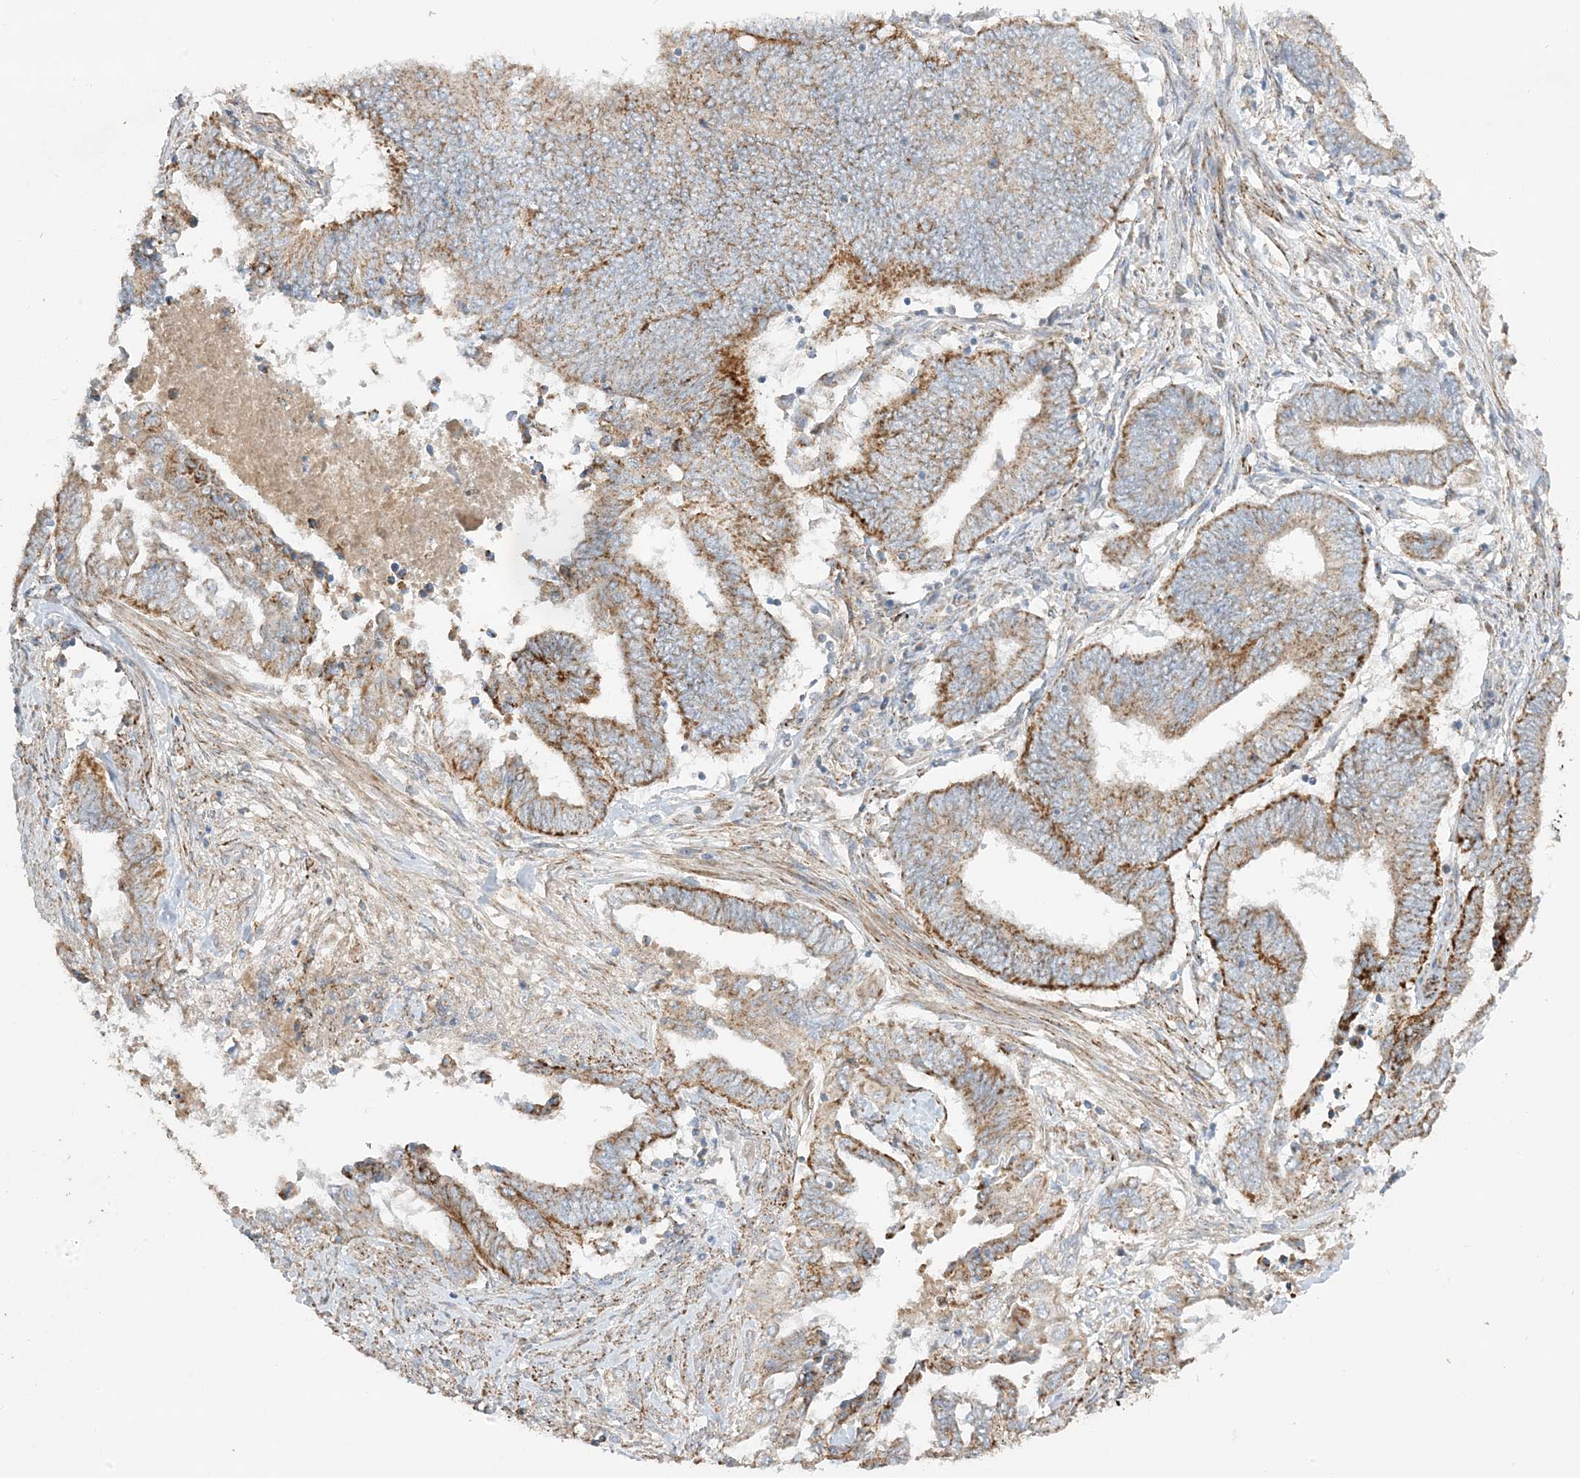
{"staining": {"intensity": "moderate", "quantity": ">75%", "location": "cytoplasmic/membranous"}, "tissue": "endometrial cancer", "cell_type": "Tumor cells", "image_type": "cancer", "snomed": [{"axis": "morphology", "description": "Adenocarcinoma, NOS"}, {"axis": "topography", "description": "Uterus"}, {"axis": "topography", "description": "Endometrium"}], "caption": "The image shows immunohistochemical staining of endometrial adenocarcinoma. There is moderate cytoplasmic/membranous expression is seen in about >75% of tumor cells.", "gene": "NDUFAF3", "patient": {"sex": "female", "age": 70}}